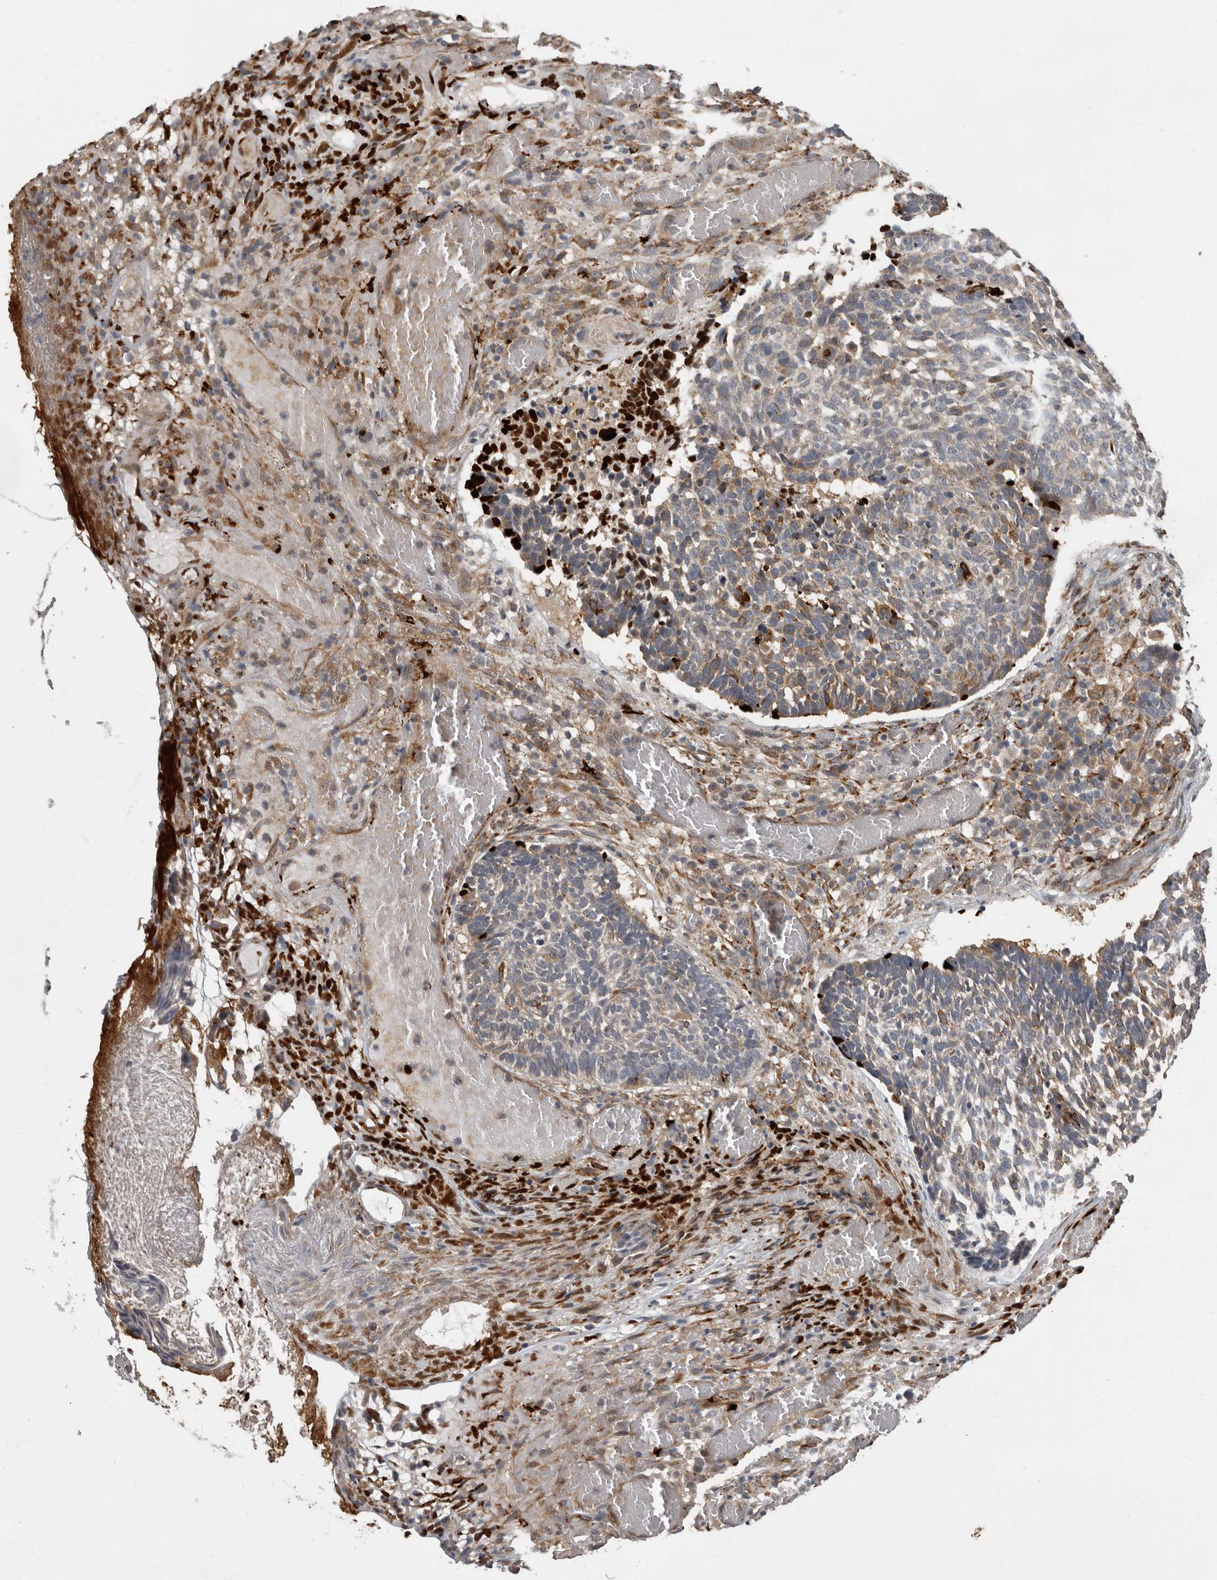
{"staining": {"intensity": "moderate", "quantity": "<25%", "location": "cytoplasmic/membranous"}, "tissue": "skin cancer", "cell_type": "Tumor cells", "image_type": "cancer", "snomed": [{"axis": "morphology", "description": "Basal cell carcinoma"}, {"axis": "topography", "description": "Skin"}], "caption": "Protein staining of skin cancer tissue shows moderate cytoplasmic/membranous expression in about <25% of tumor cells.", "gene": "MTF1", "patient": {"sex": "male", "age": 85}}